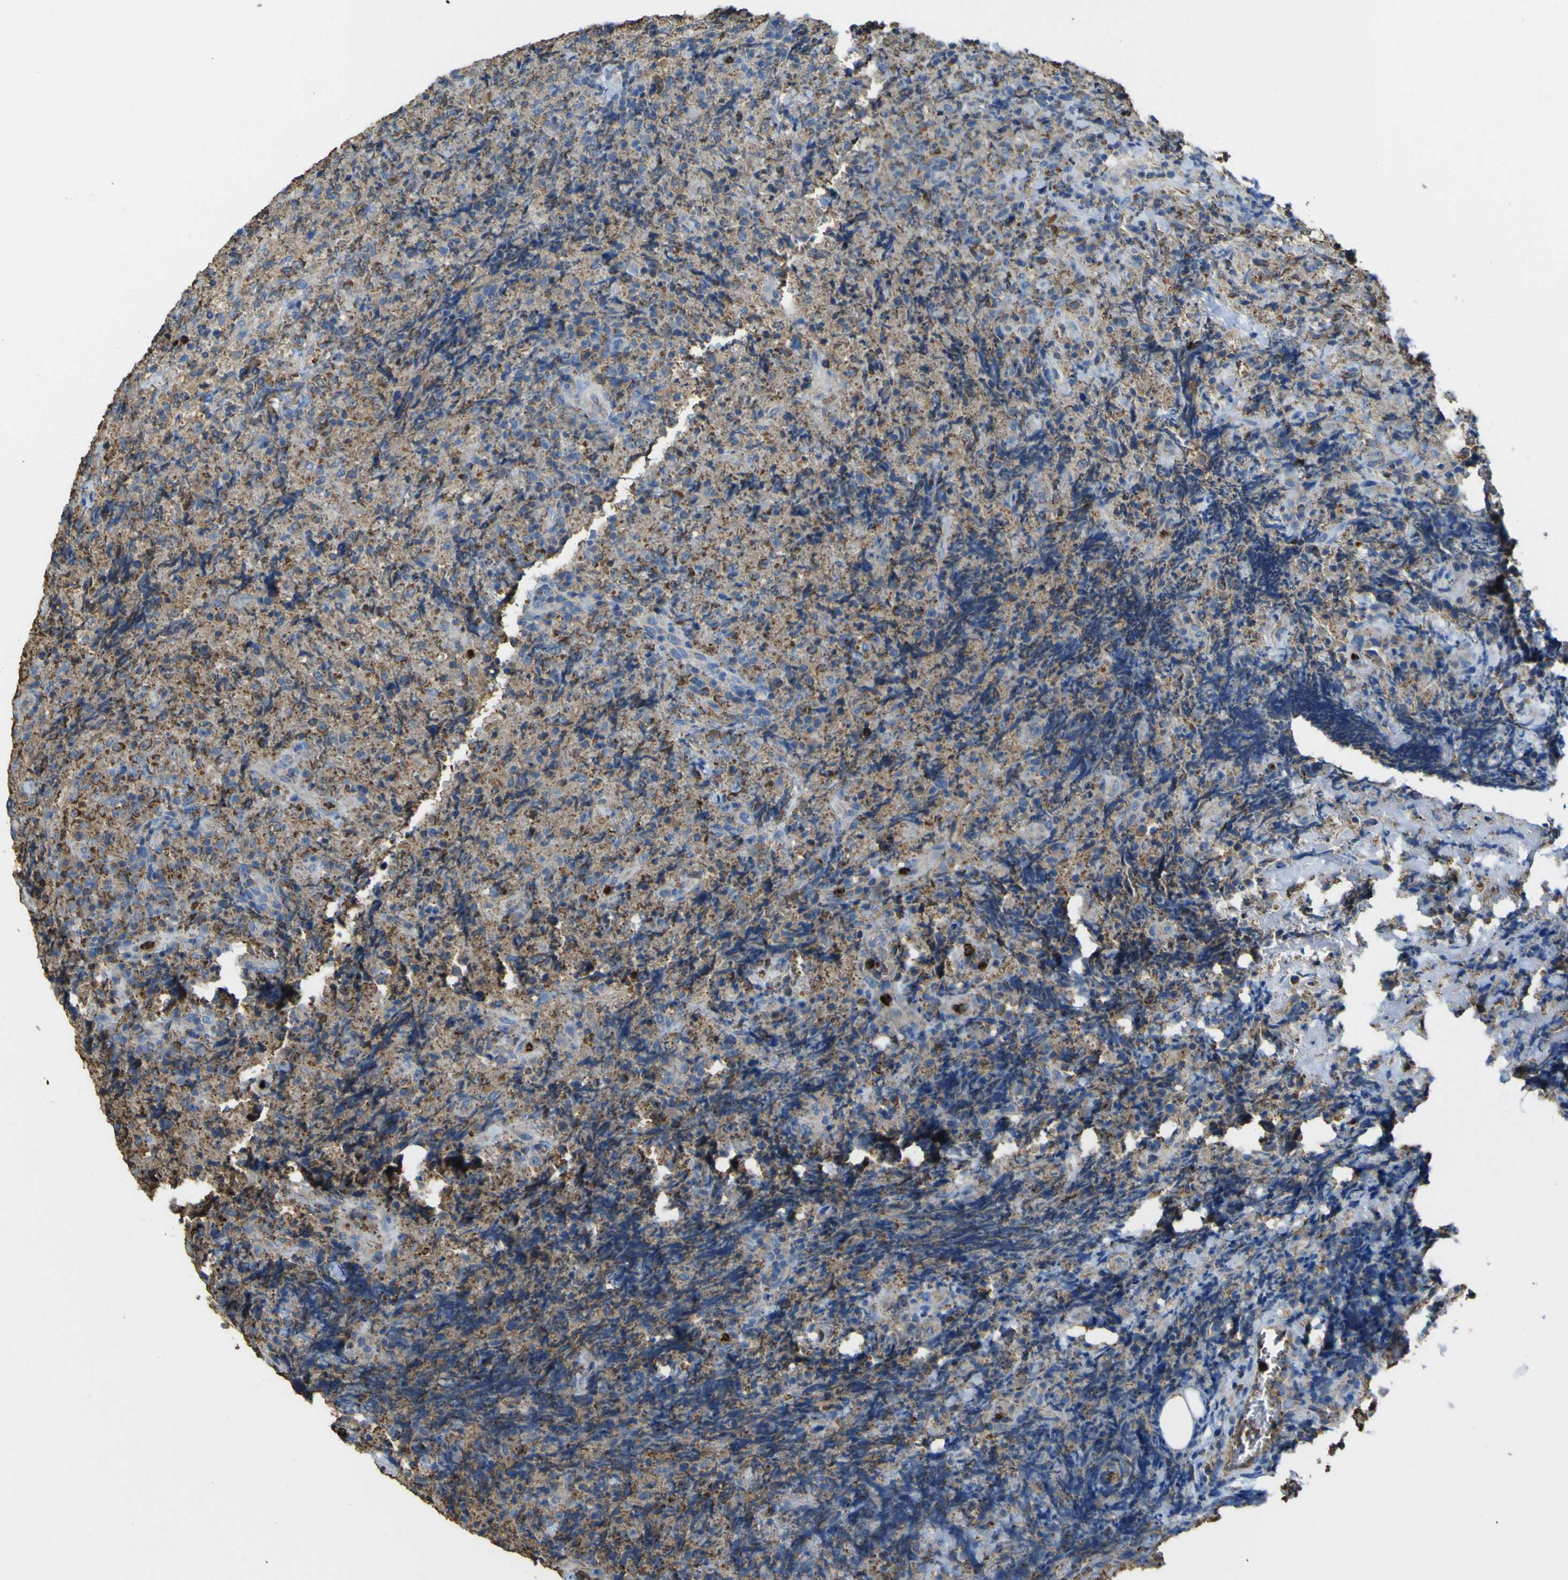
{"staining": {"intensity": "moderate", "quantity": "25%-75%", "location": "cytoplasmic/membranous"}, "tissue": "lymphoma", "cell_type": "Tumor cells", "image_type": "cancer", "snomed": [{"axis": "morphology", "description": "Malignant lymphoma, non-Hodgkin's type, High grade"}, {"axis": "topography", "description": "Tonsil"}], "caption": "Immunohistochemistry (IHC) of human lymphoma shows medium levels of moderate cytoplasmic/membranous expression in approximately 25%-75% of tumor cells. (DAB (3,3'-diaminobenzidine) IHC, brown staining for protein, blue staining for nuclei).", "gene": "ACSL3", "patient": {"sex": "female", "age": 36}}